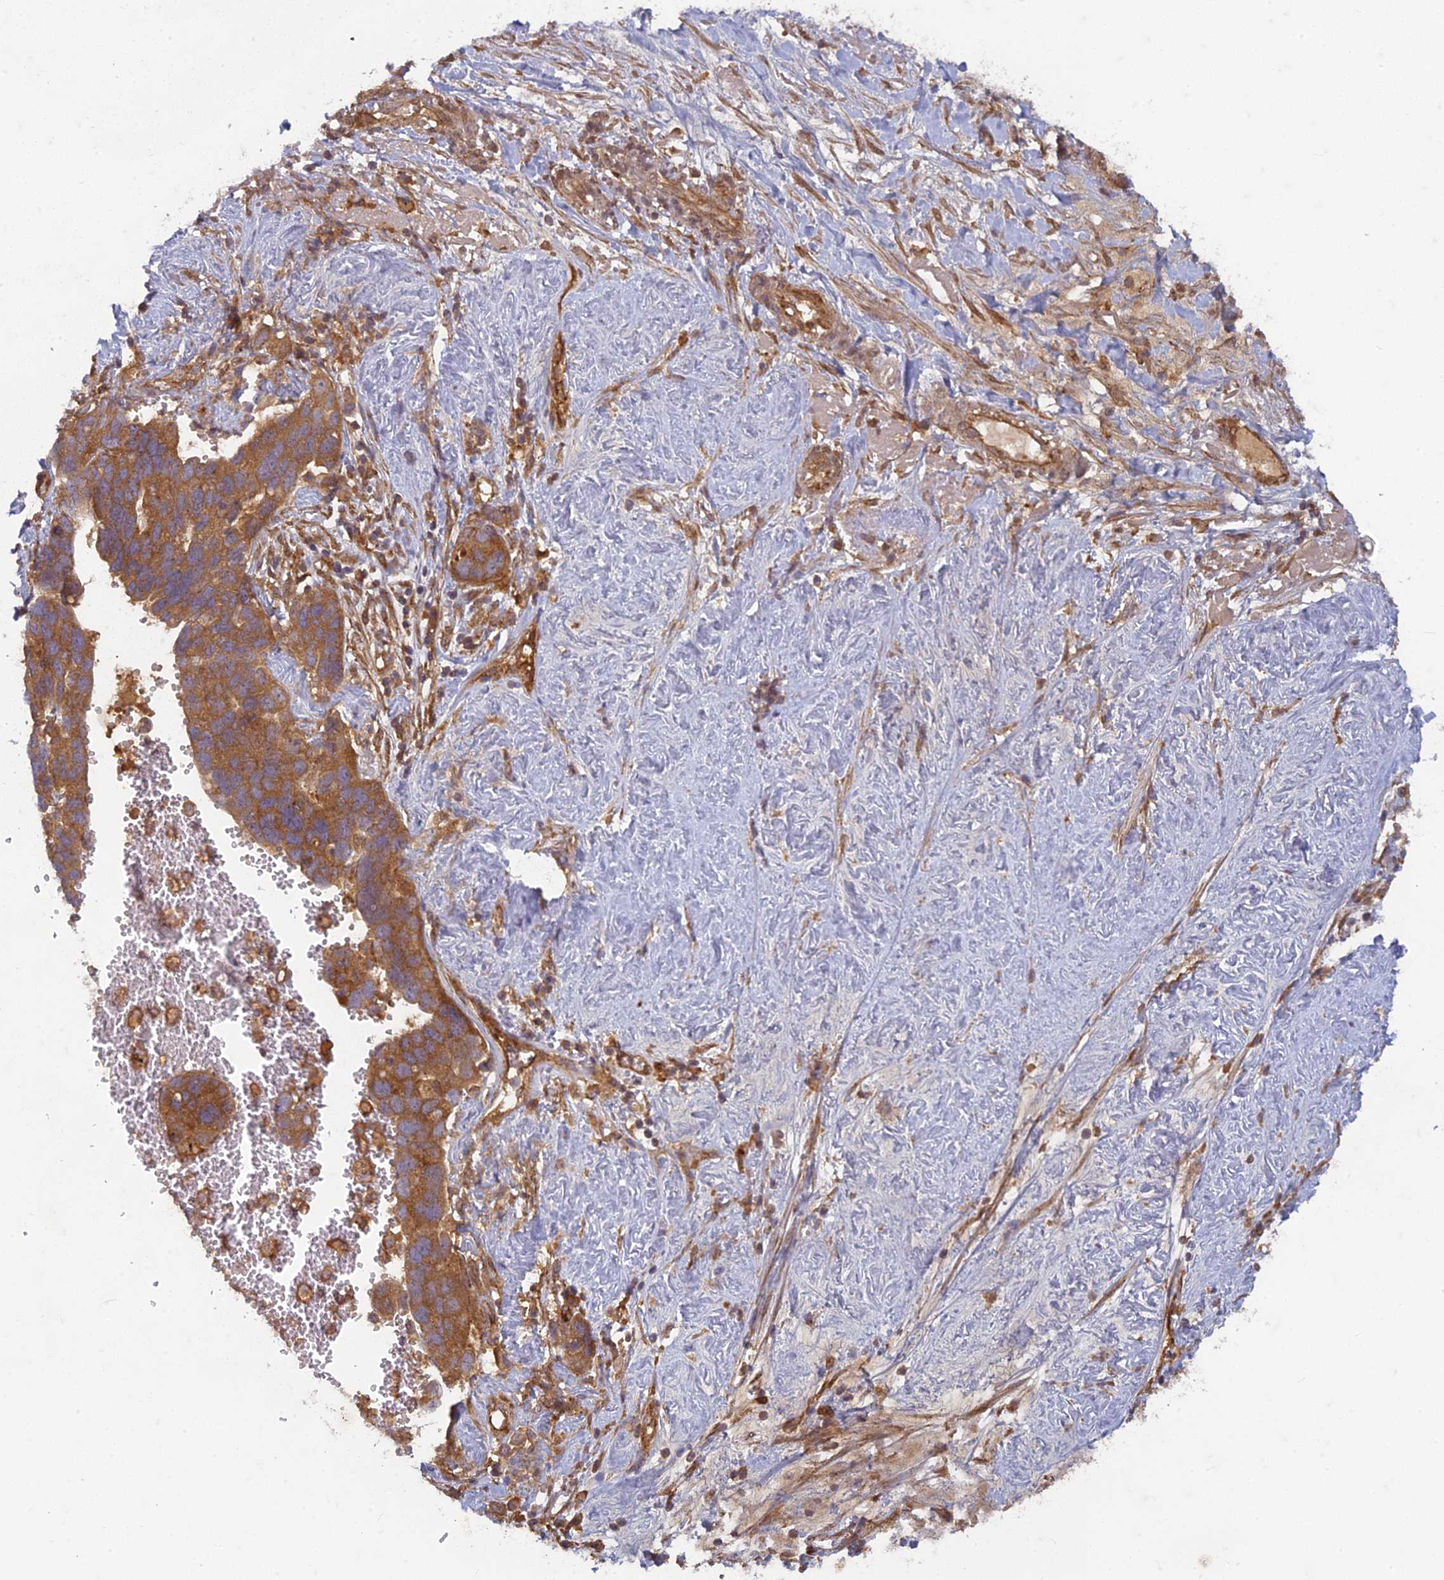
{"staining": {"intensity": "strong", "quantity": ">75%", "location": "cytoplasmic/membranous"}, "tissue": "ovarian cancer", "cell_type": "Tumor cells", "image_type": "cancer", "snomed": [{"axis": "morphology", "description": "Cystadenocarcinoma, serous, NOS"}, {"axis": "topography", "description": "Ovary"}], "caption": "An IHC photomicrograph of tumor tissue is shown. Protein staining in brown shows strong cytoplasmic/membranous positivity in ovarian cancer (serous cystadenocarcinoma) within tumor cells. (Brightfield microscopy of DAB IHC at high magnification).", "gene": "TCF25", "patient": {"sex": "female", "age": 54}}